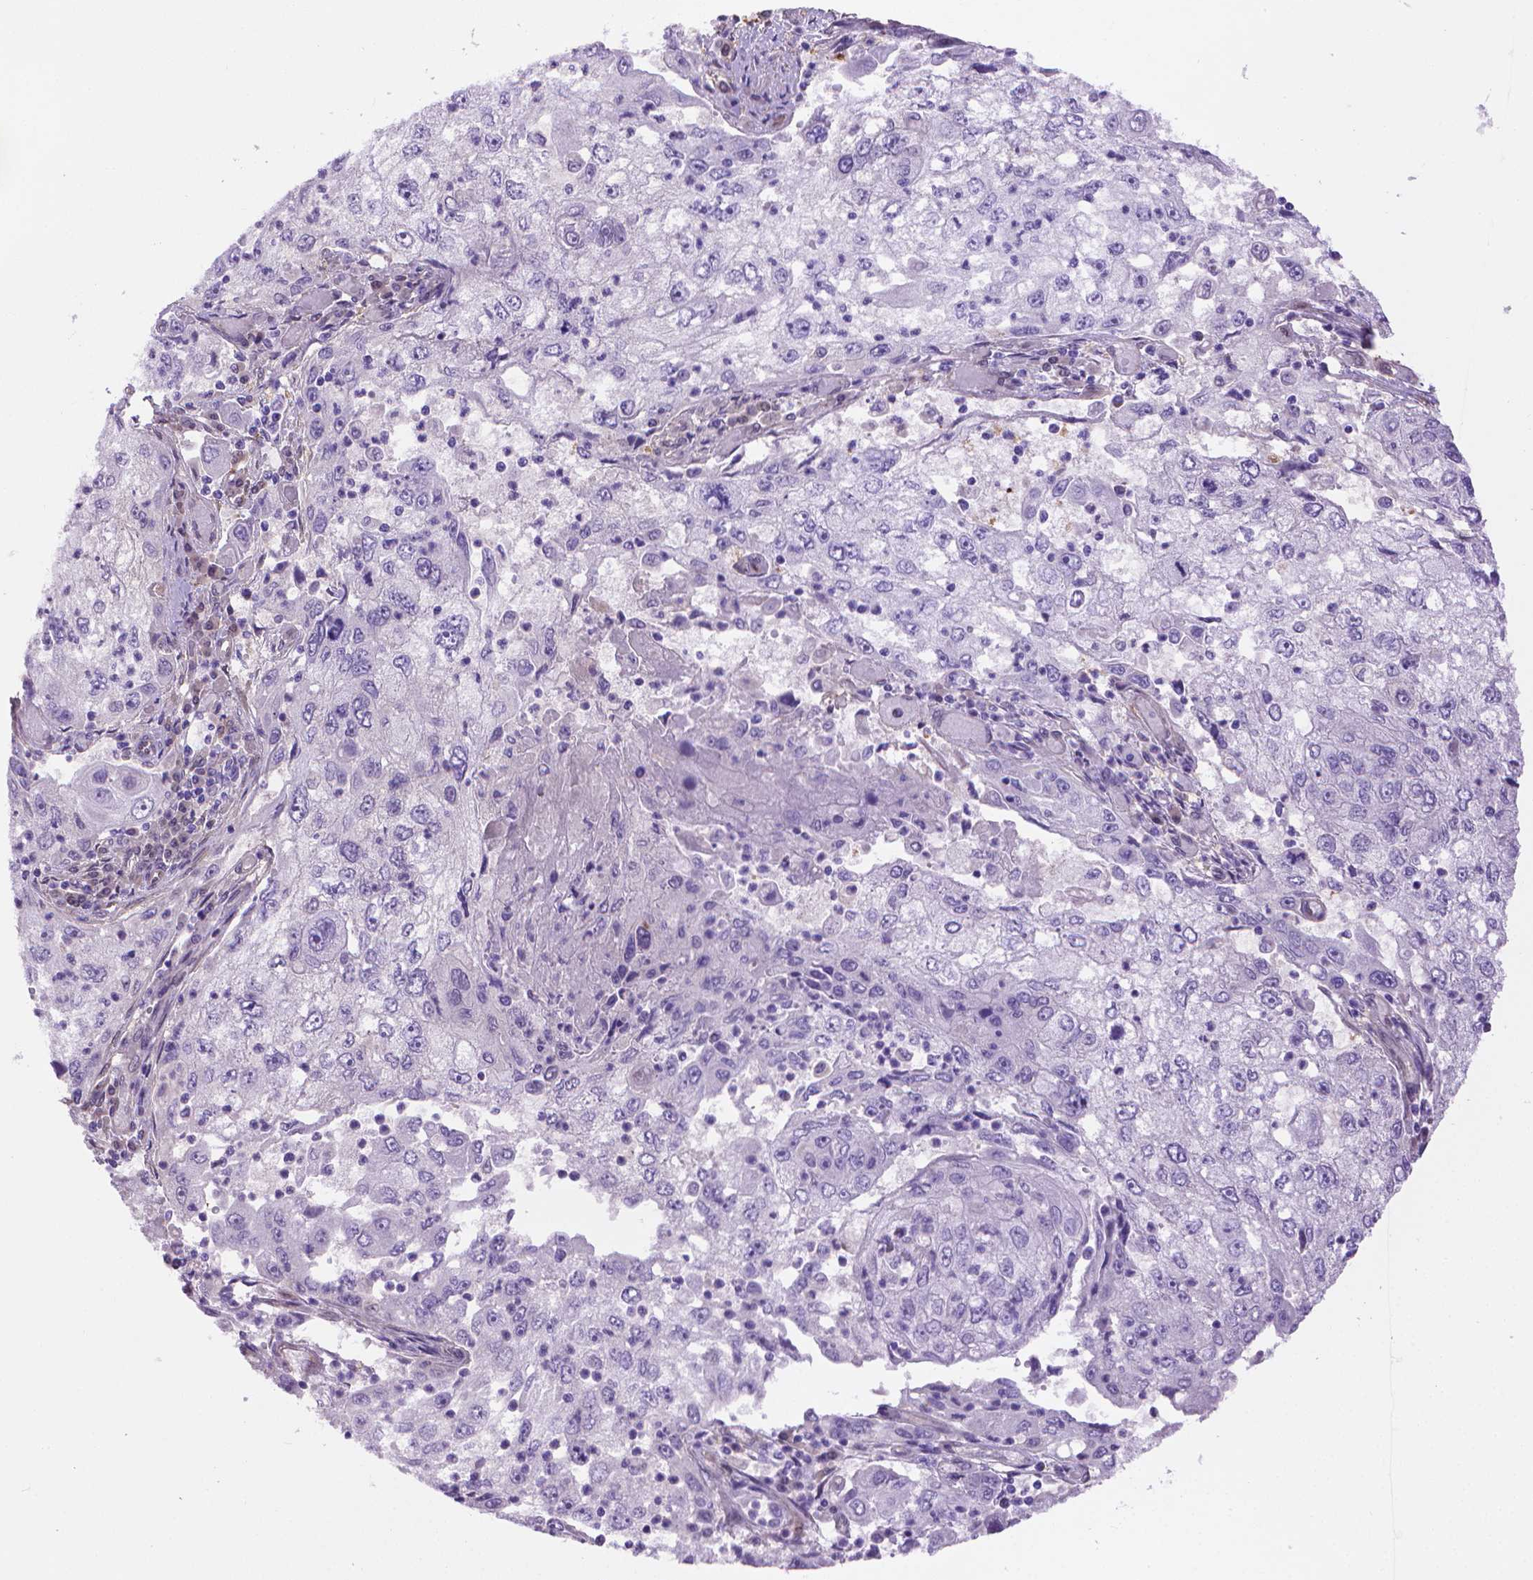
{"staining": {"intensity": "negative", "quantity": "none", "location": "none"}, "tissue": "cervical cancer", "cell_type": "Tumor cells", "image_type": "cancer", "snomed": [{"axis": "morphology", "description": "Squamous cell carcinoma, NOS"}, {"axis": "topography", "description": "Cervix"}], "caption": "Tumor cells are negative for brown protein staining in cervical cancer (squamous cell carcinoma). (Brightfield microscopy of DAB (3,3'-diaminobenzidine) IHC at high magnification).", "gene": "CLIC4", "patient": {"sex": "female", "age": 36}}